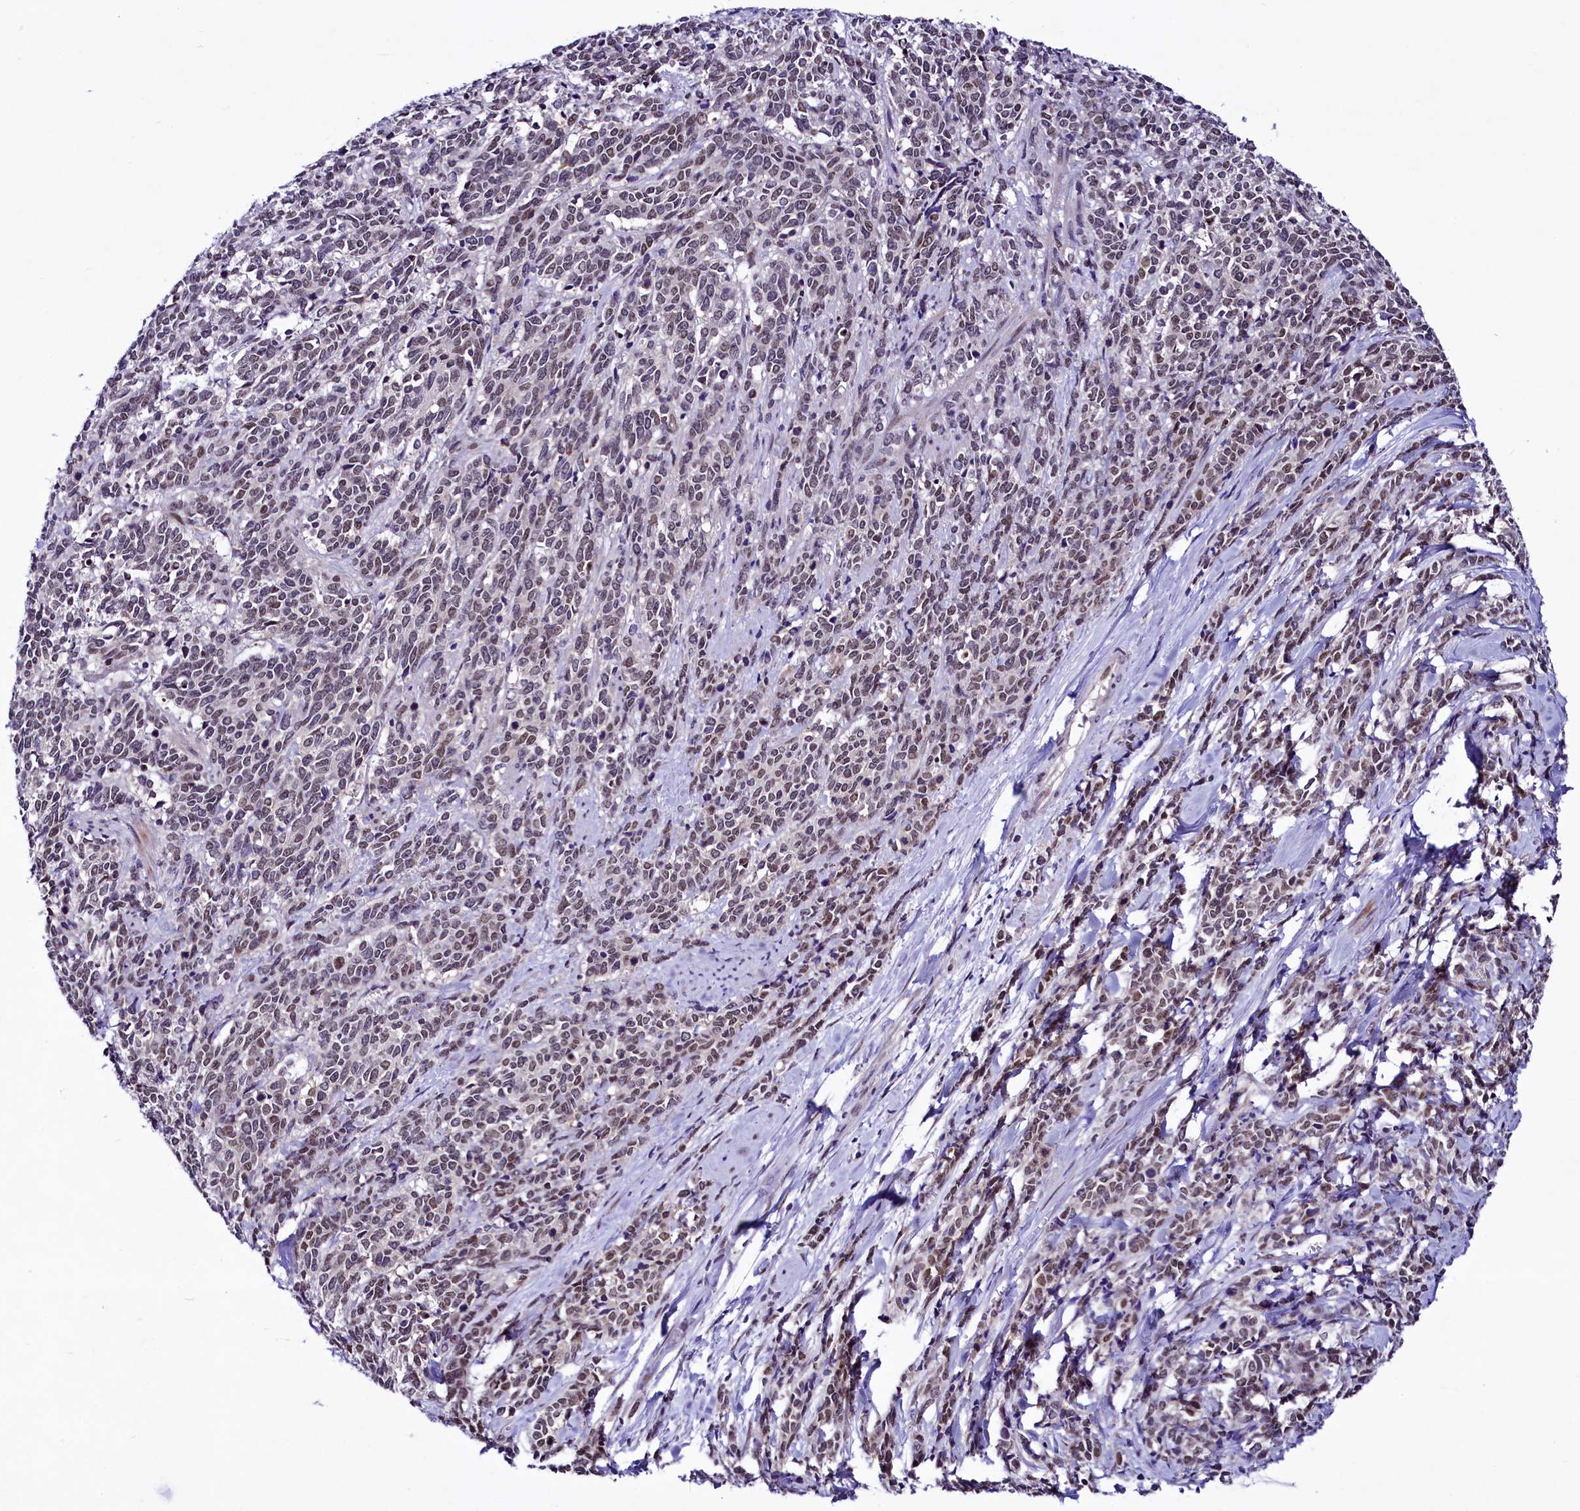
{"staining": {"intensity": "weak", "quantity": ">75%", "location": "nuclear"}, "tissue": "cervical cancer", "cell_type": "Tumor cells", "image_type": "cancer", "snomed": [{"axis": "morphology", "description": "Squamous cell carcinoma, NOS"}, {"axis": "topography", "description": "Cervix"}], "caption": "Immunohistochemistry image of human cervical cancer stained for a protein (brown), which demonstrates low levels of weak nuclear expression in approximately >75% of tumor cells.", "gene": "LEUTX", "patient": {"sex": "female", "age": 60}}